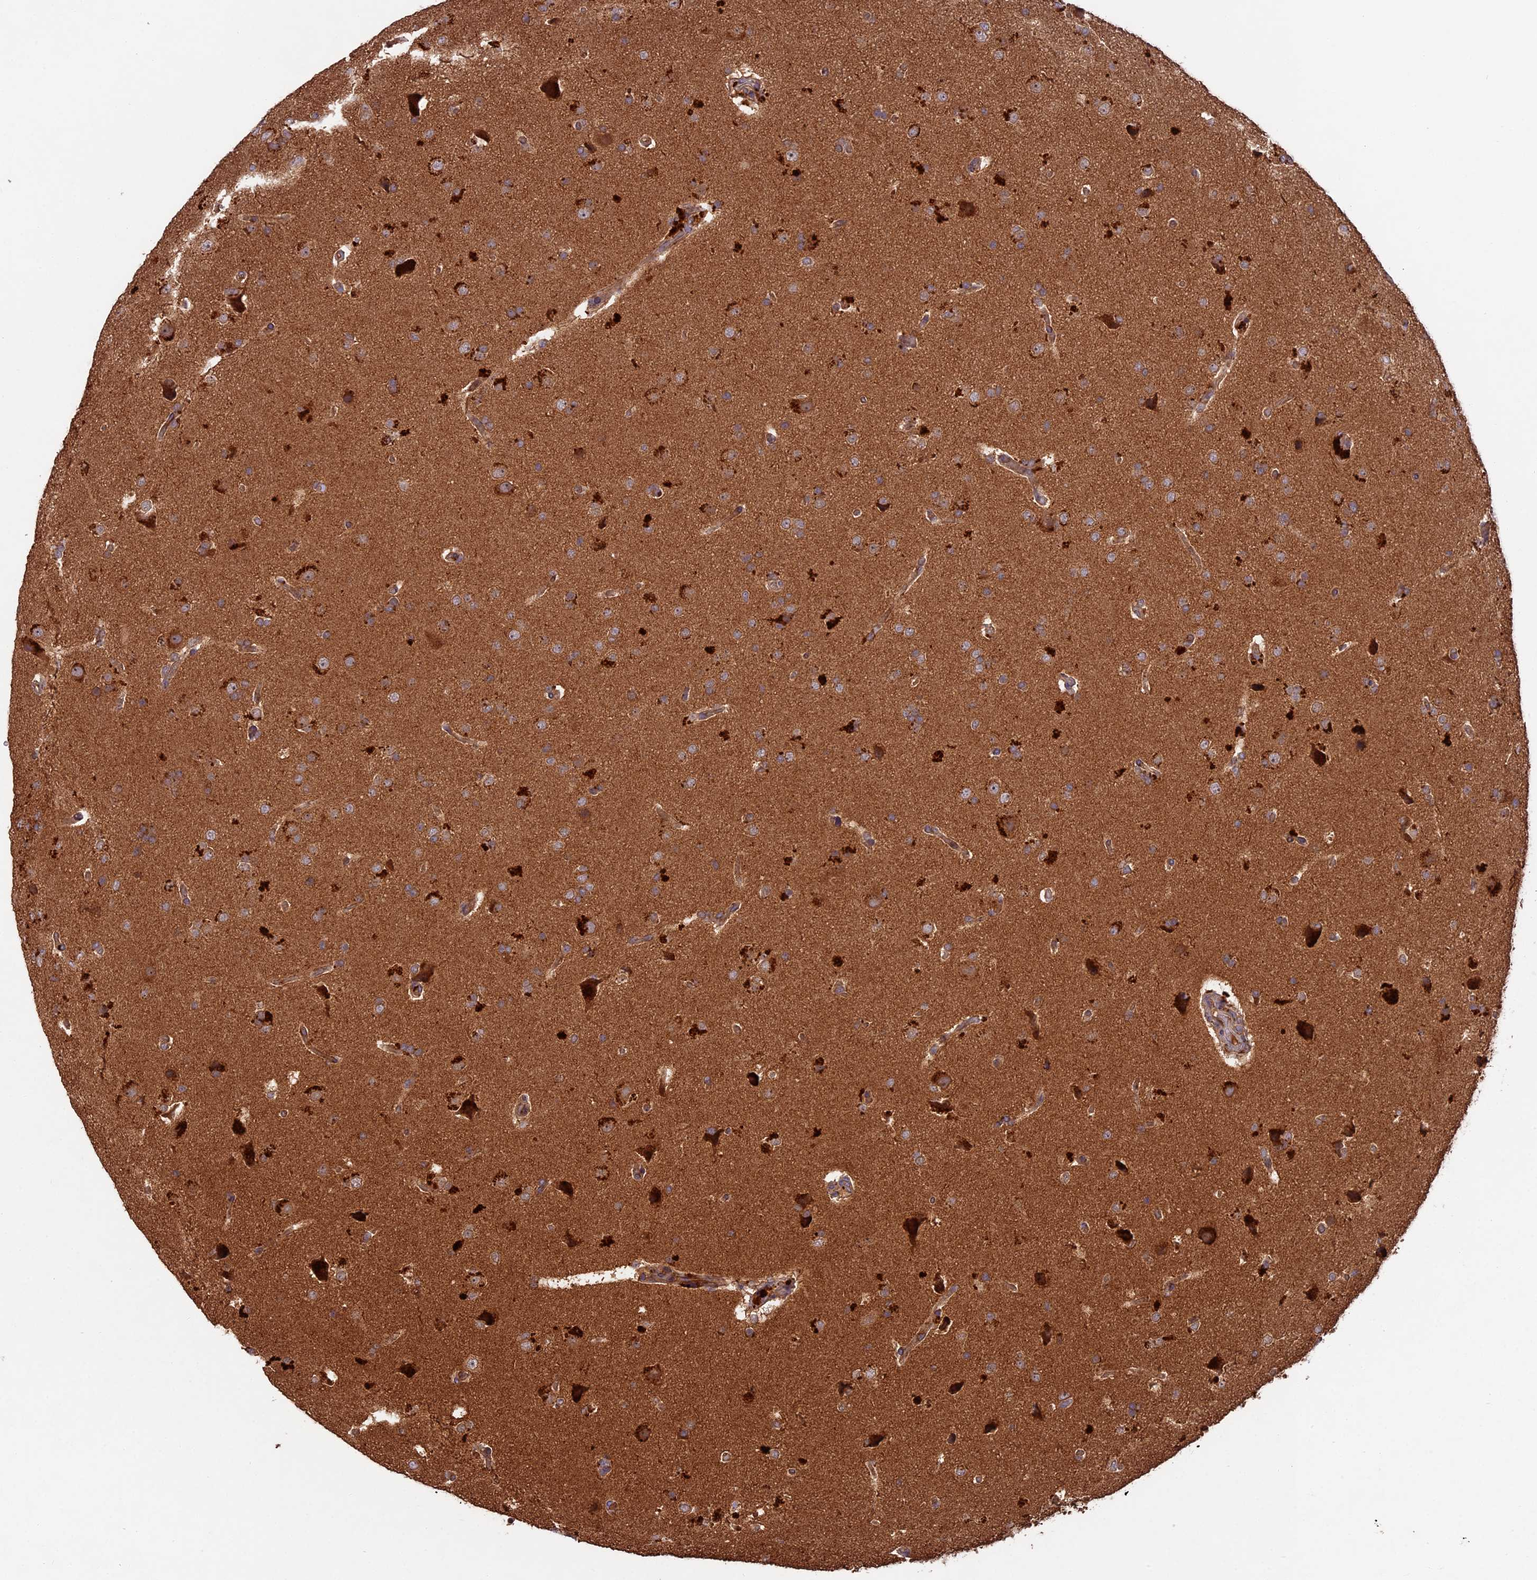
{"staining": {"intensity": "moderate", "quantity": ">75%", "location": "cytoplasmic/membranous"}, "tissue": "glioma", "cell_type": "Tumor cells", "image_type": "cancer", "snomed": [{"axis": "morphology", "description": "Glioma, malignant, High grade"}, {"axis": "topography", "description": "Brain"}], "caption": "Glioma stained for a protein exhibits moderate cytoplasmic/membranous positivity in tumor cells.", "gene": "CHAC1", "patient": {"sex": "male", "age": 72}}